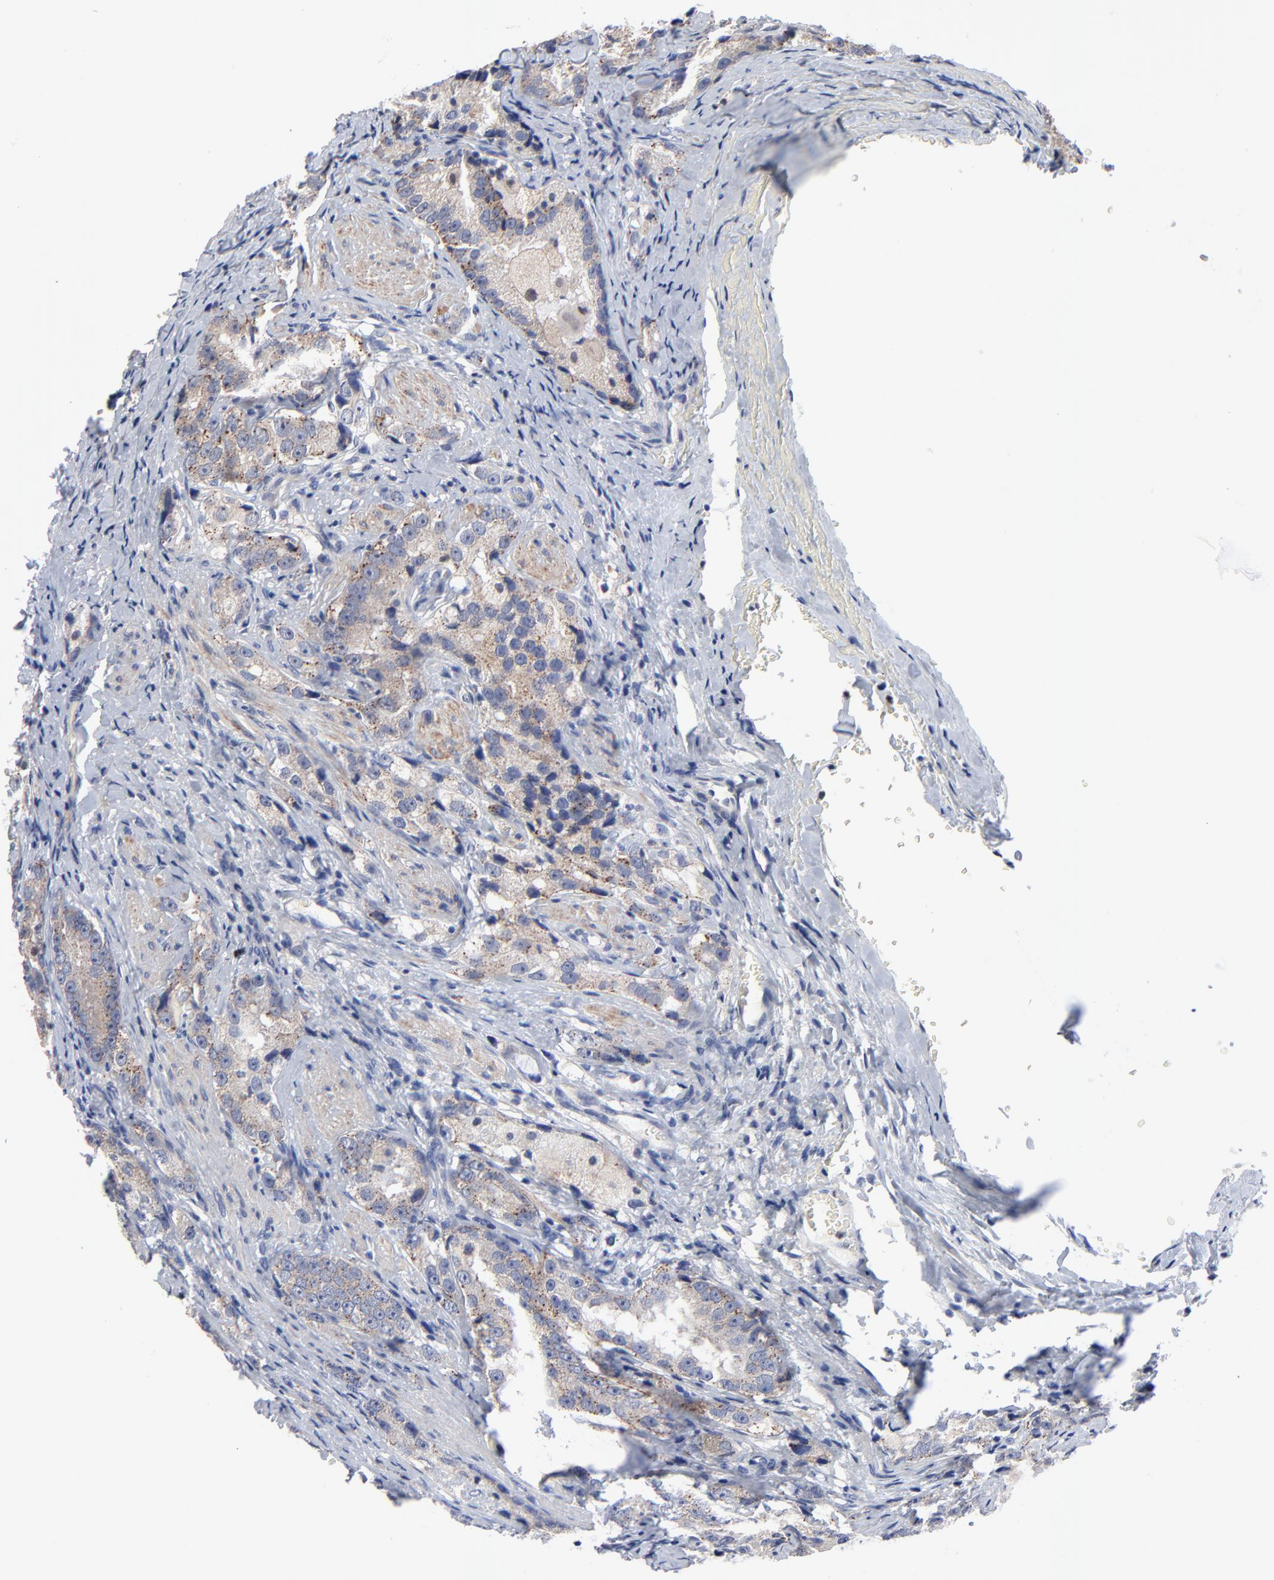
{"staining": {"intensity": "strong", "quantity": "<25%", "location": "cytoplasmic/membranous"}, "tissue": "prostate cancer", "cell_type": "Tumor cells", "image_type": "cancer", "snomed": [{"axis": "morphology", "description": "Adenocarcinoma, High grade"}, {"axis": "topography", "description": "Prostate"}], "caption": "High-magnification brightfield microscopy of adenocarcinoma (high-grade) (prostate) stained with DAB (brown) and counterstained with hematoxylin (blue). tumor cells exhibit strong cytoplasmic/membranous positivity is appreciated in about<25% of cells.", "gene": "AADAC", "patient": {"sex": "male", "age": 63}}